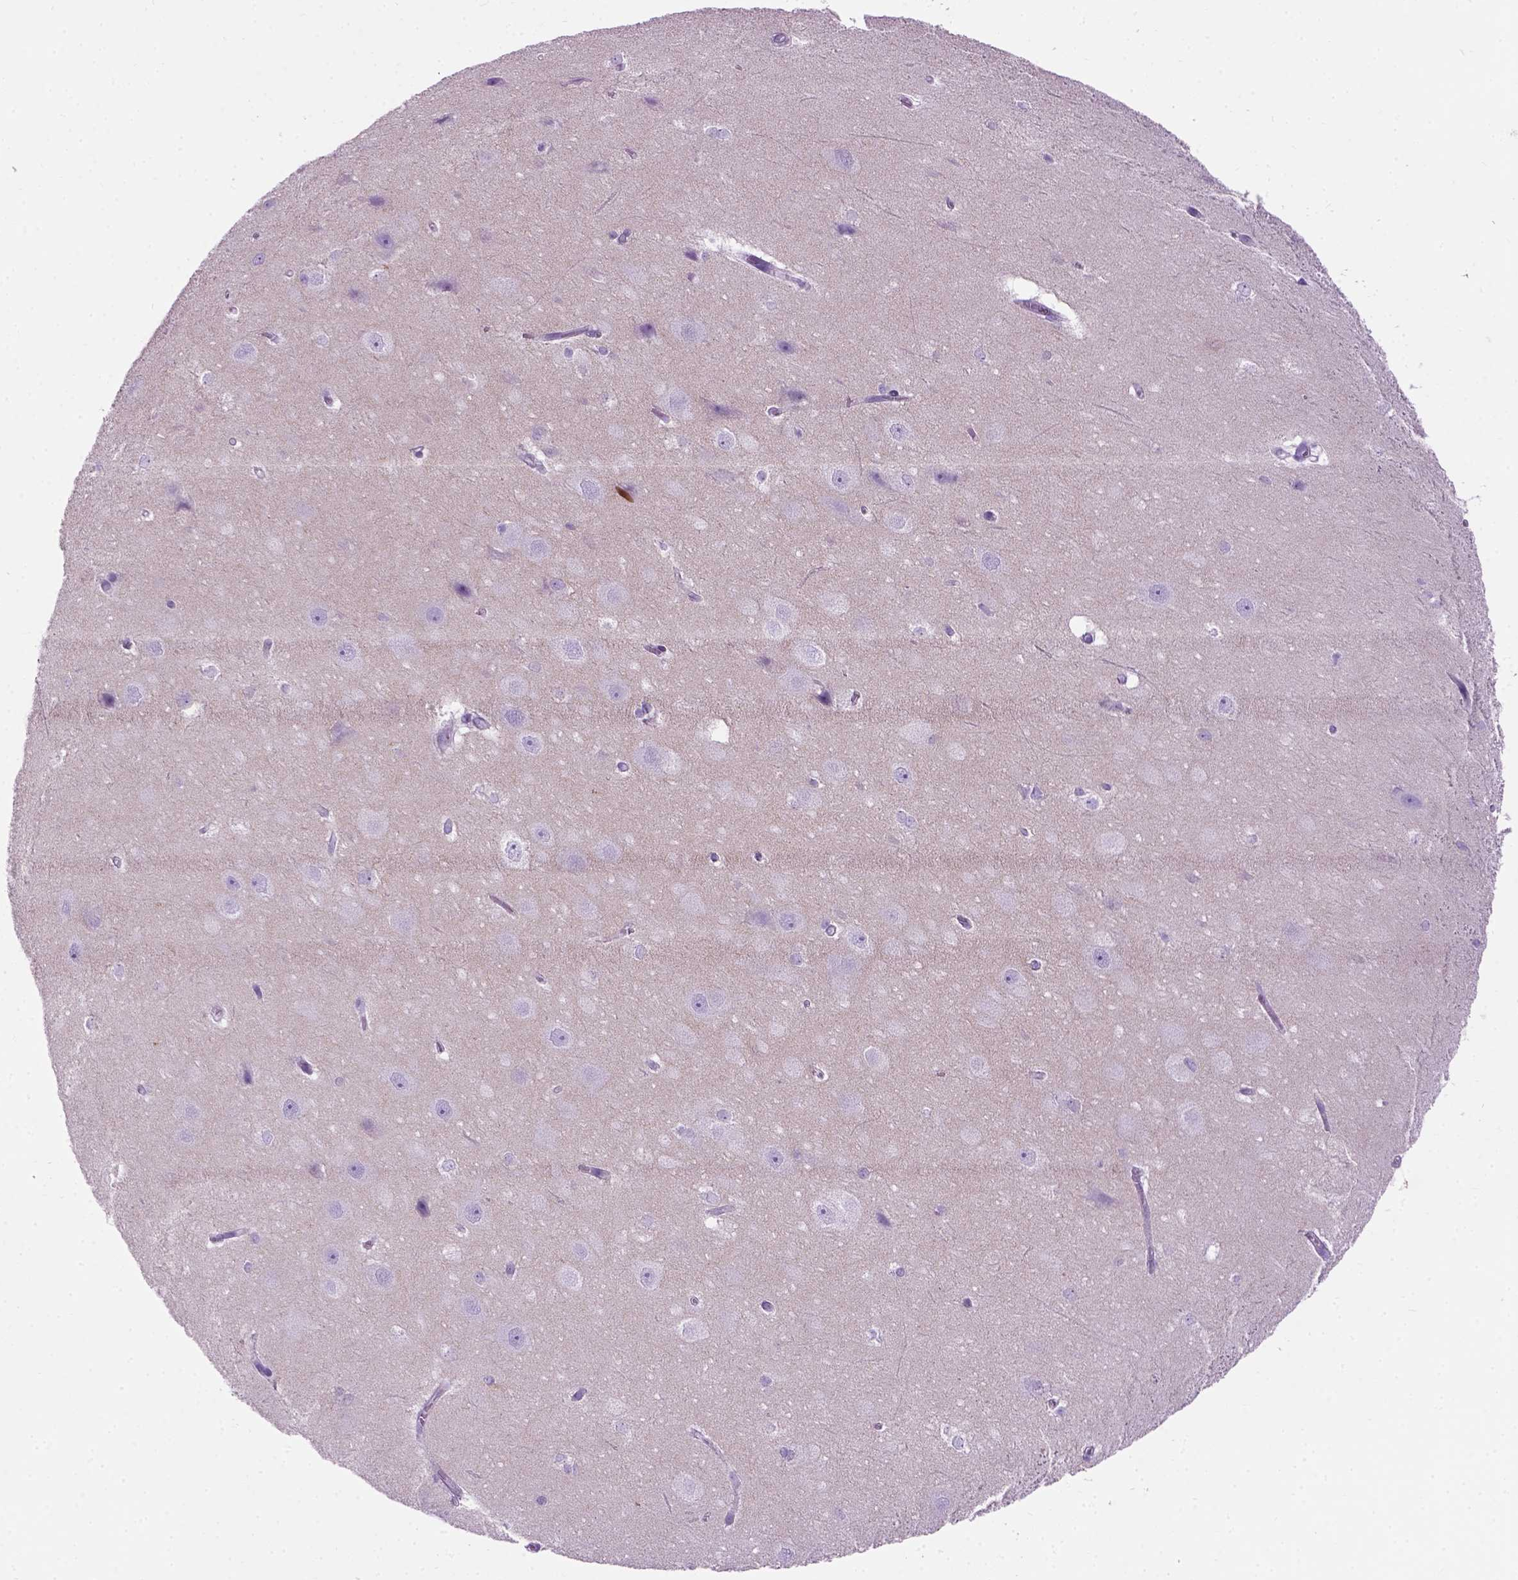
{"staining": {"intensity": "negative", "quantity": "none", "location": "none"}, "tissue": "hippocampus", "cell_type": "Glial cells", "image_type": "normal", "snomed": [{"axis": "morphology", "description": "Normal tissue, NOS"}, {"axis": "topography", "description": "Cerebral cortex"}, {"axis": "topography", "description": "Hippocampus"}], "caption": "IHC micrograph of unremarkable hippocampus stained for a protein (brown), which reveals no expression in glial cells.", "gene": "GABRB2", "patient": {"sex": "female", "age": 19}}